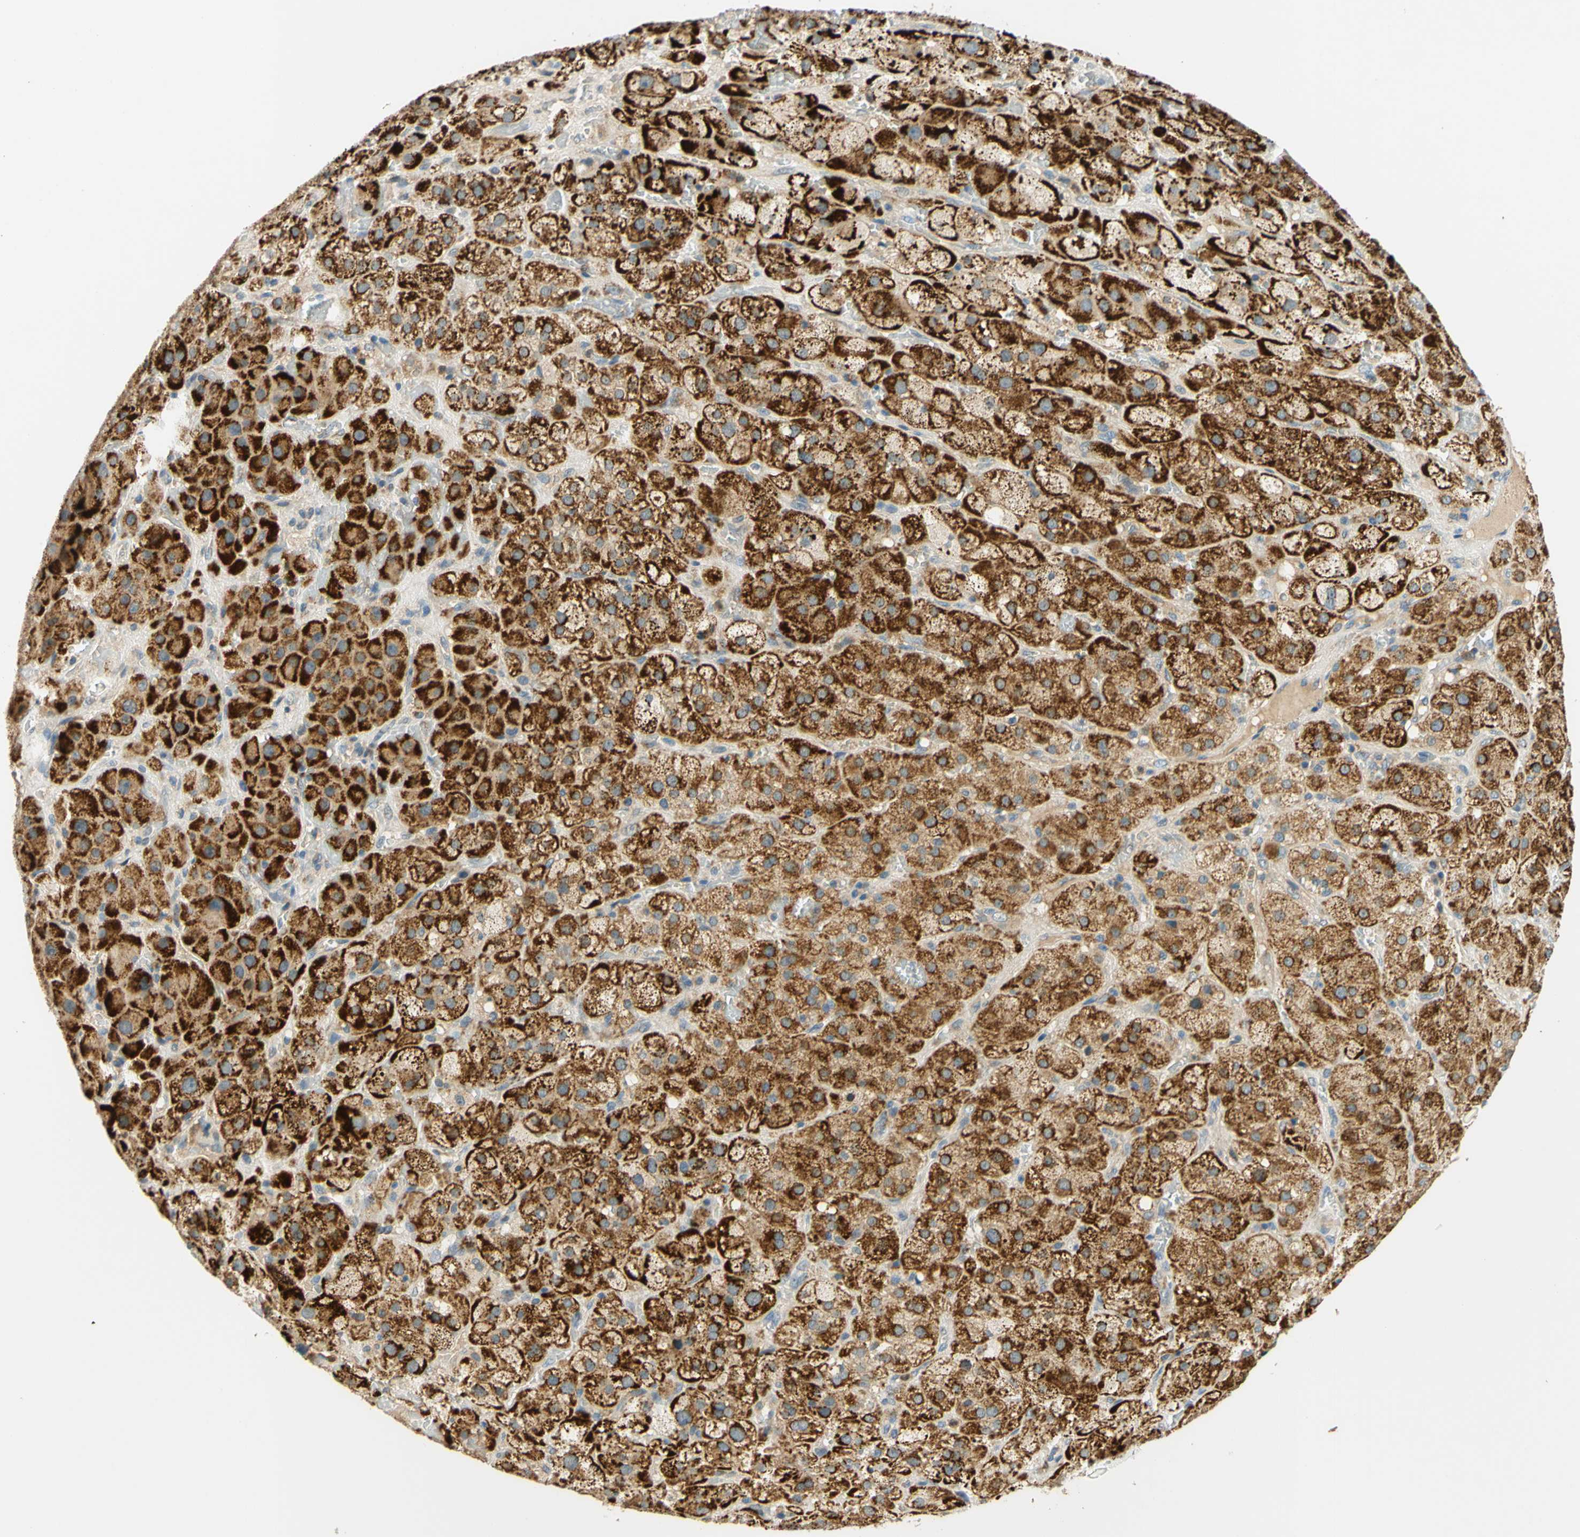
{"staining": {"intensity": "strong", "quantity": ">75%", "location": "cytoplasmic/membranous"}, "tissue": "adrenal gland", "cell_type": "Glandular cells", "image_type": "normal", "snomed": [{"axis": "morphology", "description": "Normal tissue, NOS"}, {"axis": "topography", "description": "Adrenal gland"}], "caption": "High-power microscopy captured an immunohistochemistry histopathology image of normal adrenal gland, revealing strong cytoplasmic/membranous staining in approximately >75% of glandular cells.", "gene": "ENTREP2", "patient": {"sex": "female", "age": 47}}